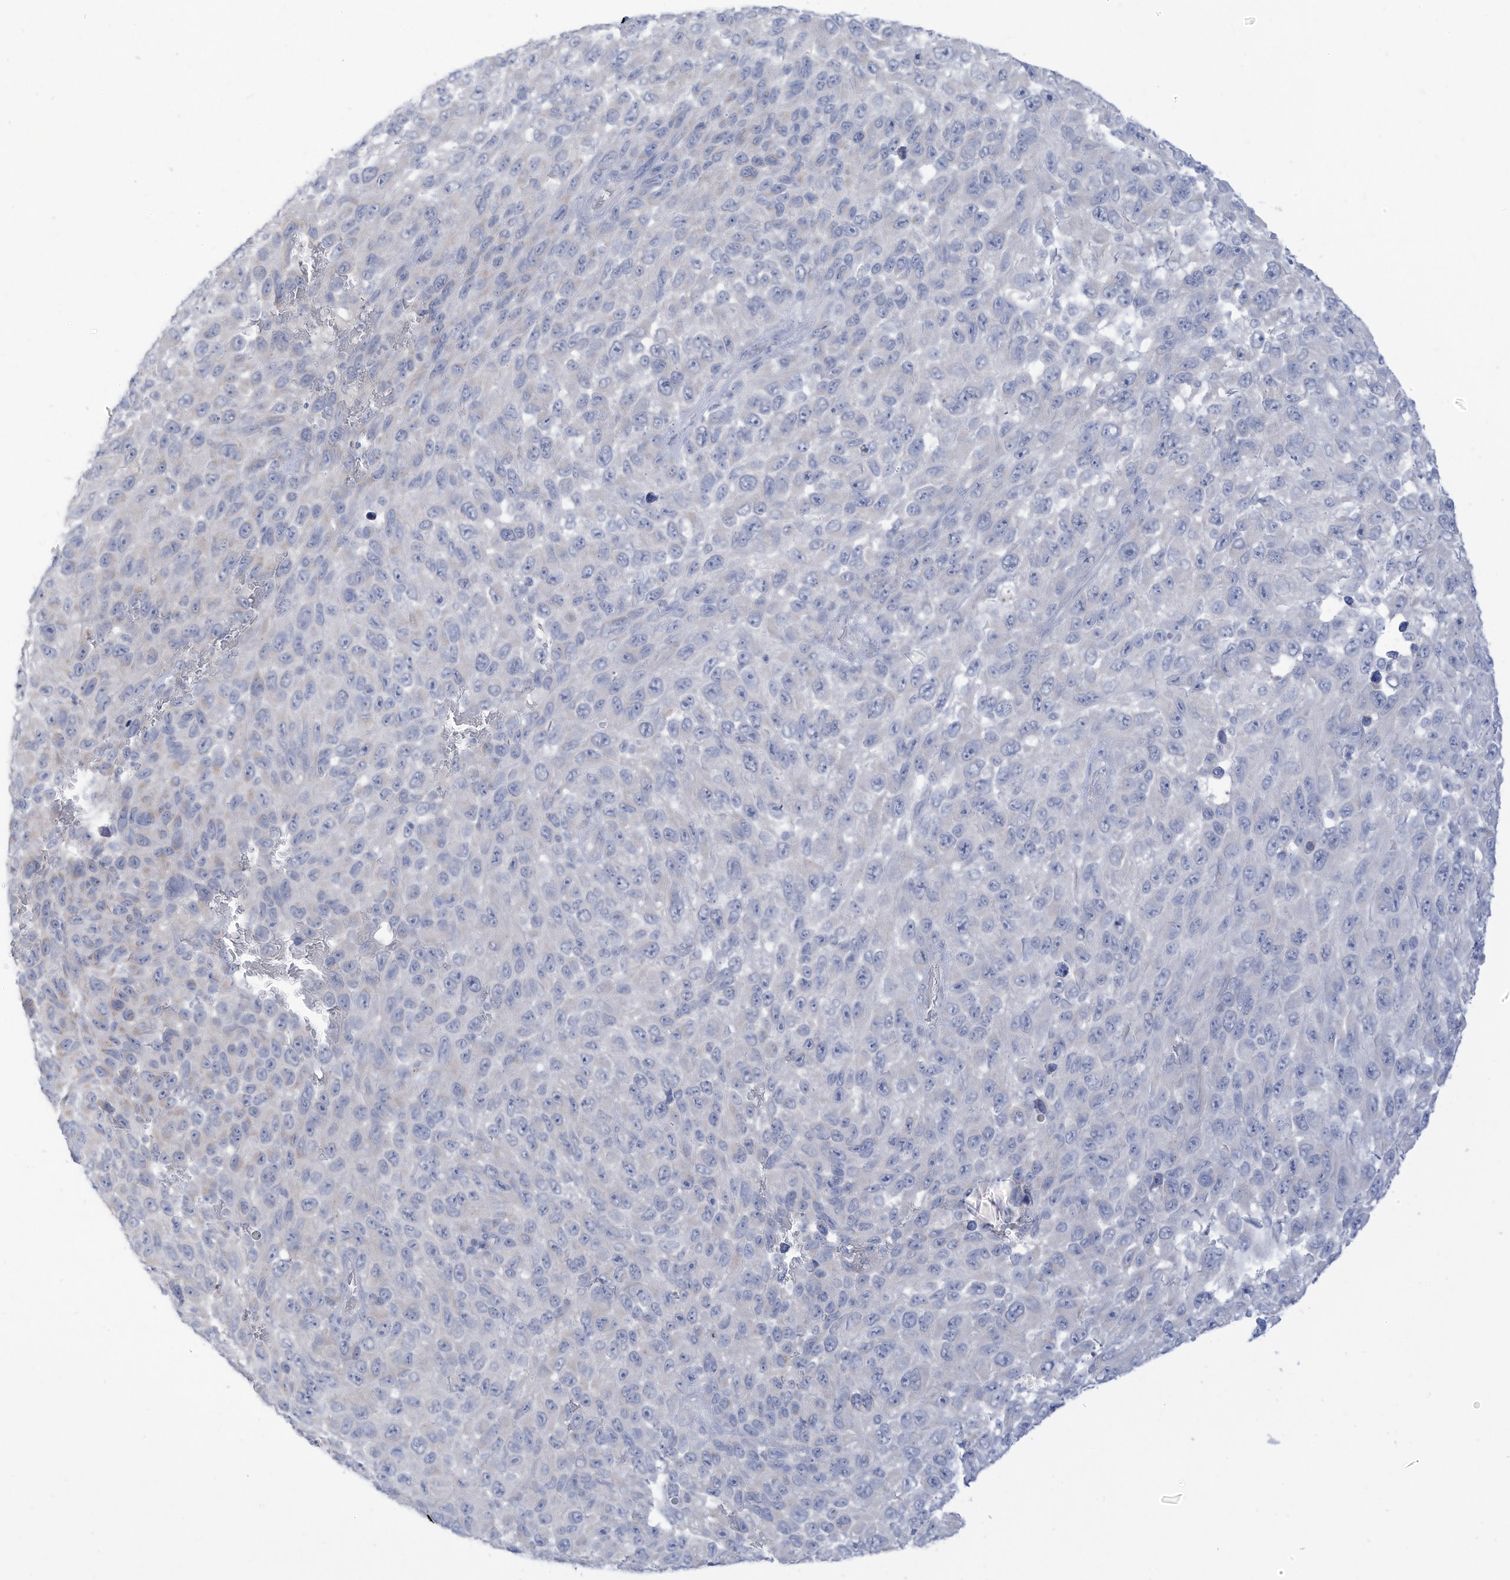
{"staining": {"intensity": "negative", "quantity": "none", "location": "none"}, "tissue": "melanoma", "cell_type": "Tumor cells", "image_type": "cancer", "snomed": [{"axis": "morphology", "description": "Malignant melanoma, NOS"}, {"axis": "topography", "description": "Skin"}], "caption": "Malignant melanoma was stained to show a protein in brown. There is no significant staining in tumor cells.", "gene": "OGT", "patient": {"sex": "female", "age": 96}}